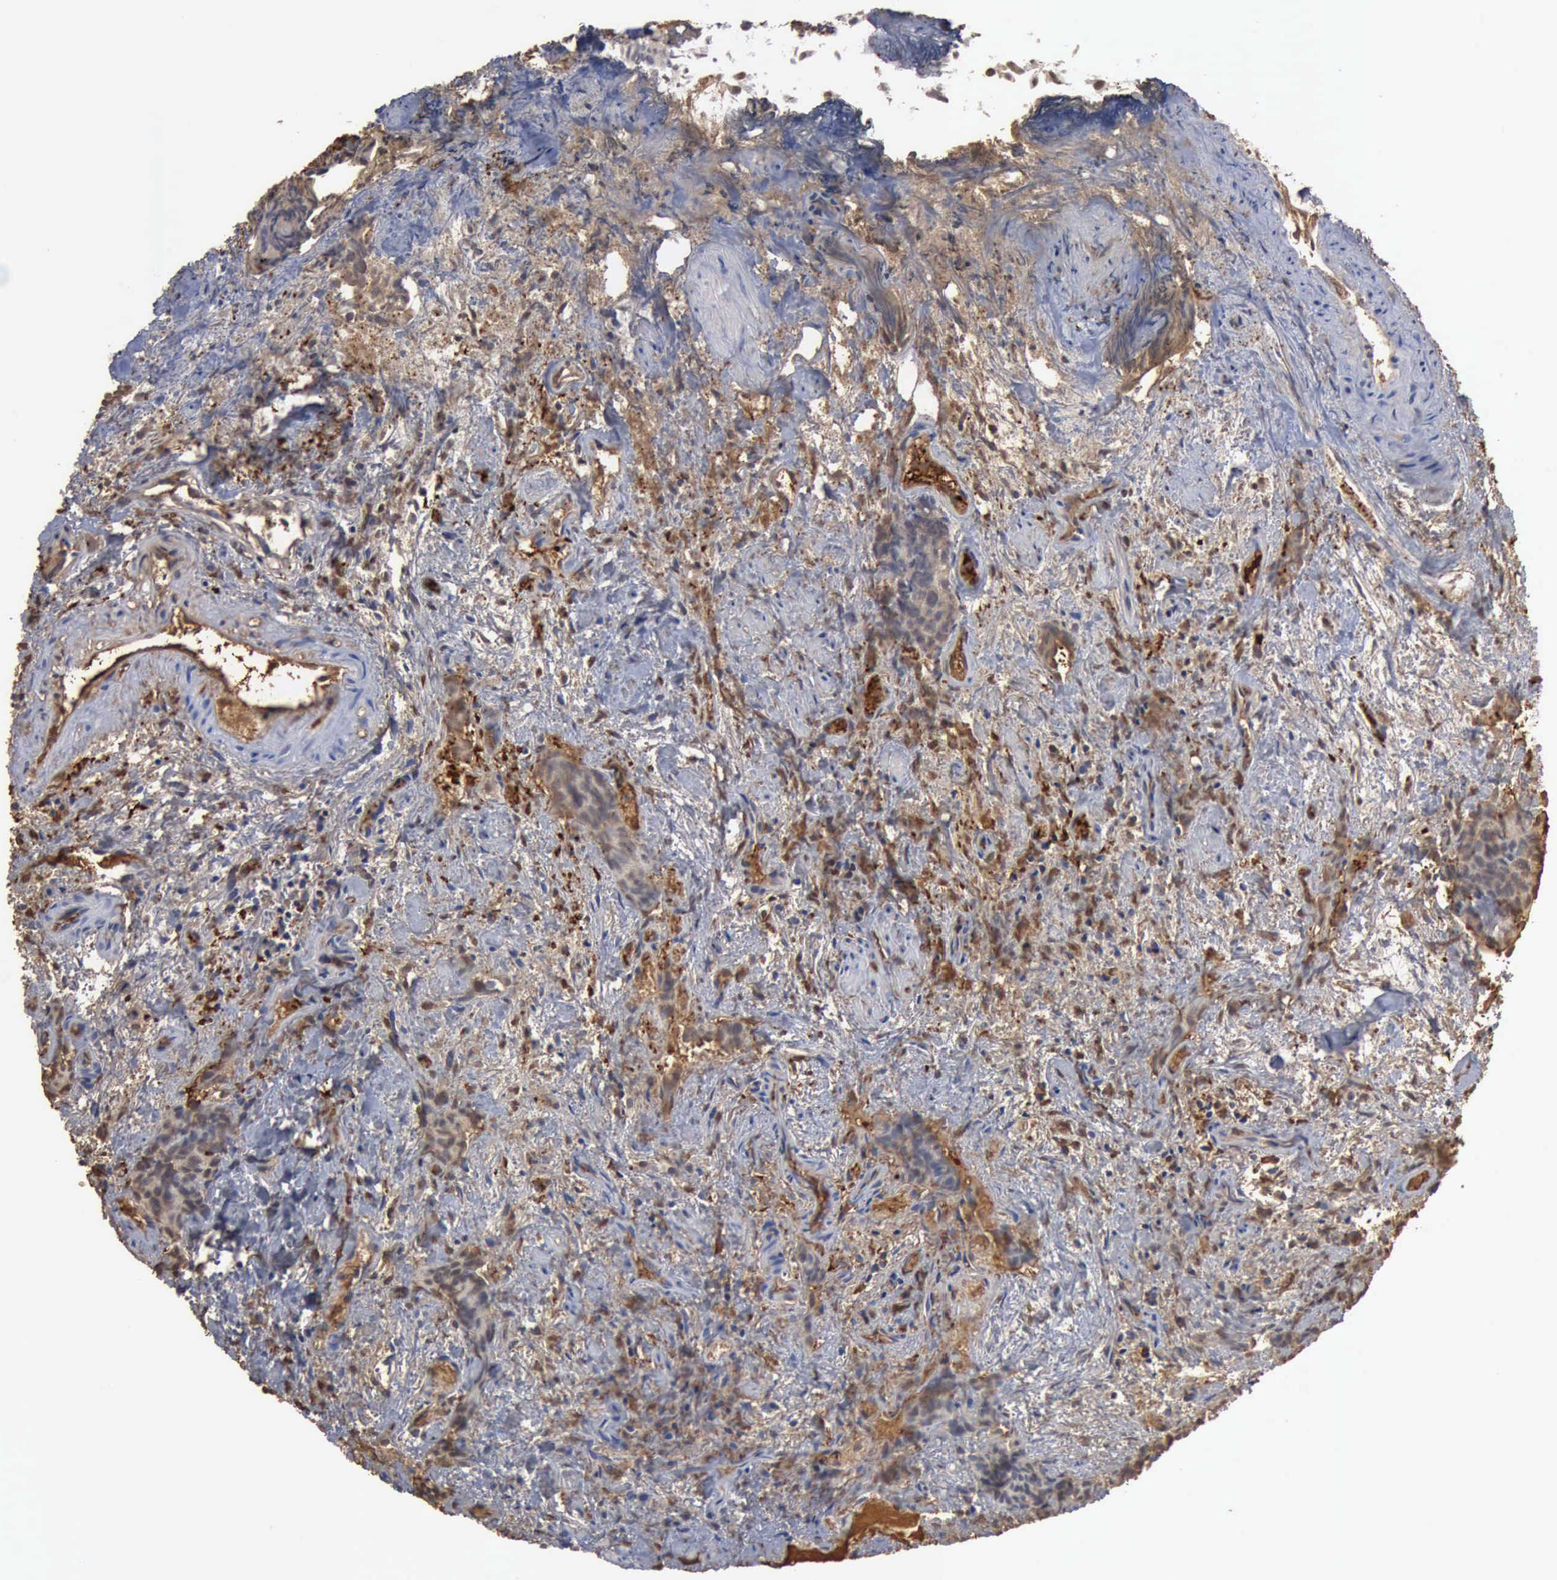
{"staining": {"intensity": "weak", "quantity": "25%-75%", "location": "cytoplasmic/membranous"}, "tissue": "urothelial cancer", "cell_type": "Tumor cells", "image_type": "cancer", "snomed": [{"axis": "morphology", "description": "Urothelial carcinoma, High grade"}, {"axis": "topography", "description": "Urinary bladder"}], "caption": "Immunohistochemistry (DAB) staining of high-grade urothelial carcinoma shows weak cytoplasmic/membranous protein staining in approximately 25%-75% of tumor cells. (Brightfield microscopy of DAB IHC at high magnification).", "gene": "TGFB1", "patient": {"sex": "female", "age": 78}}